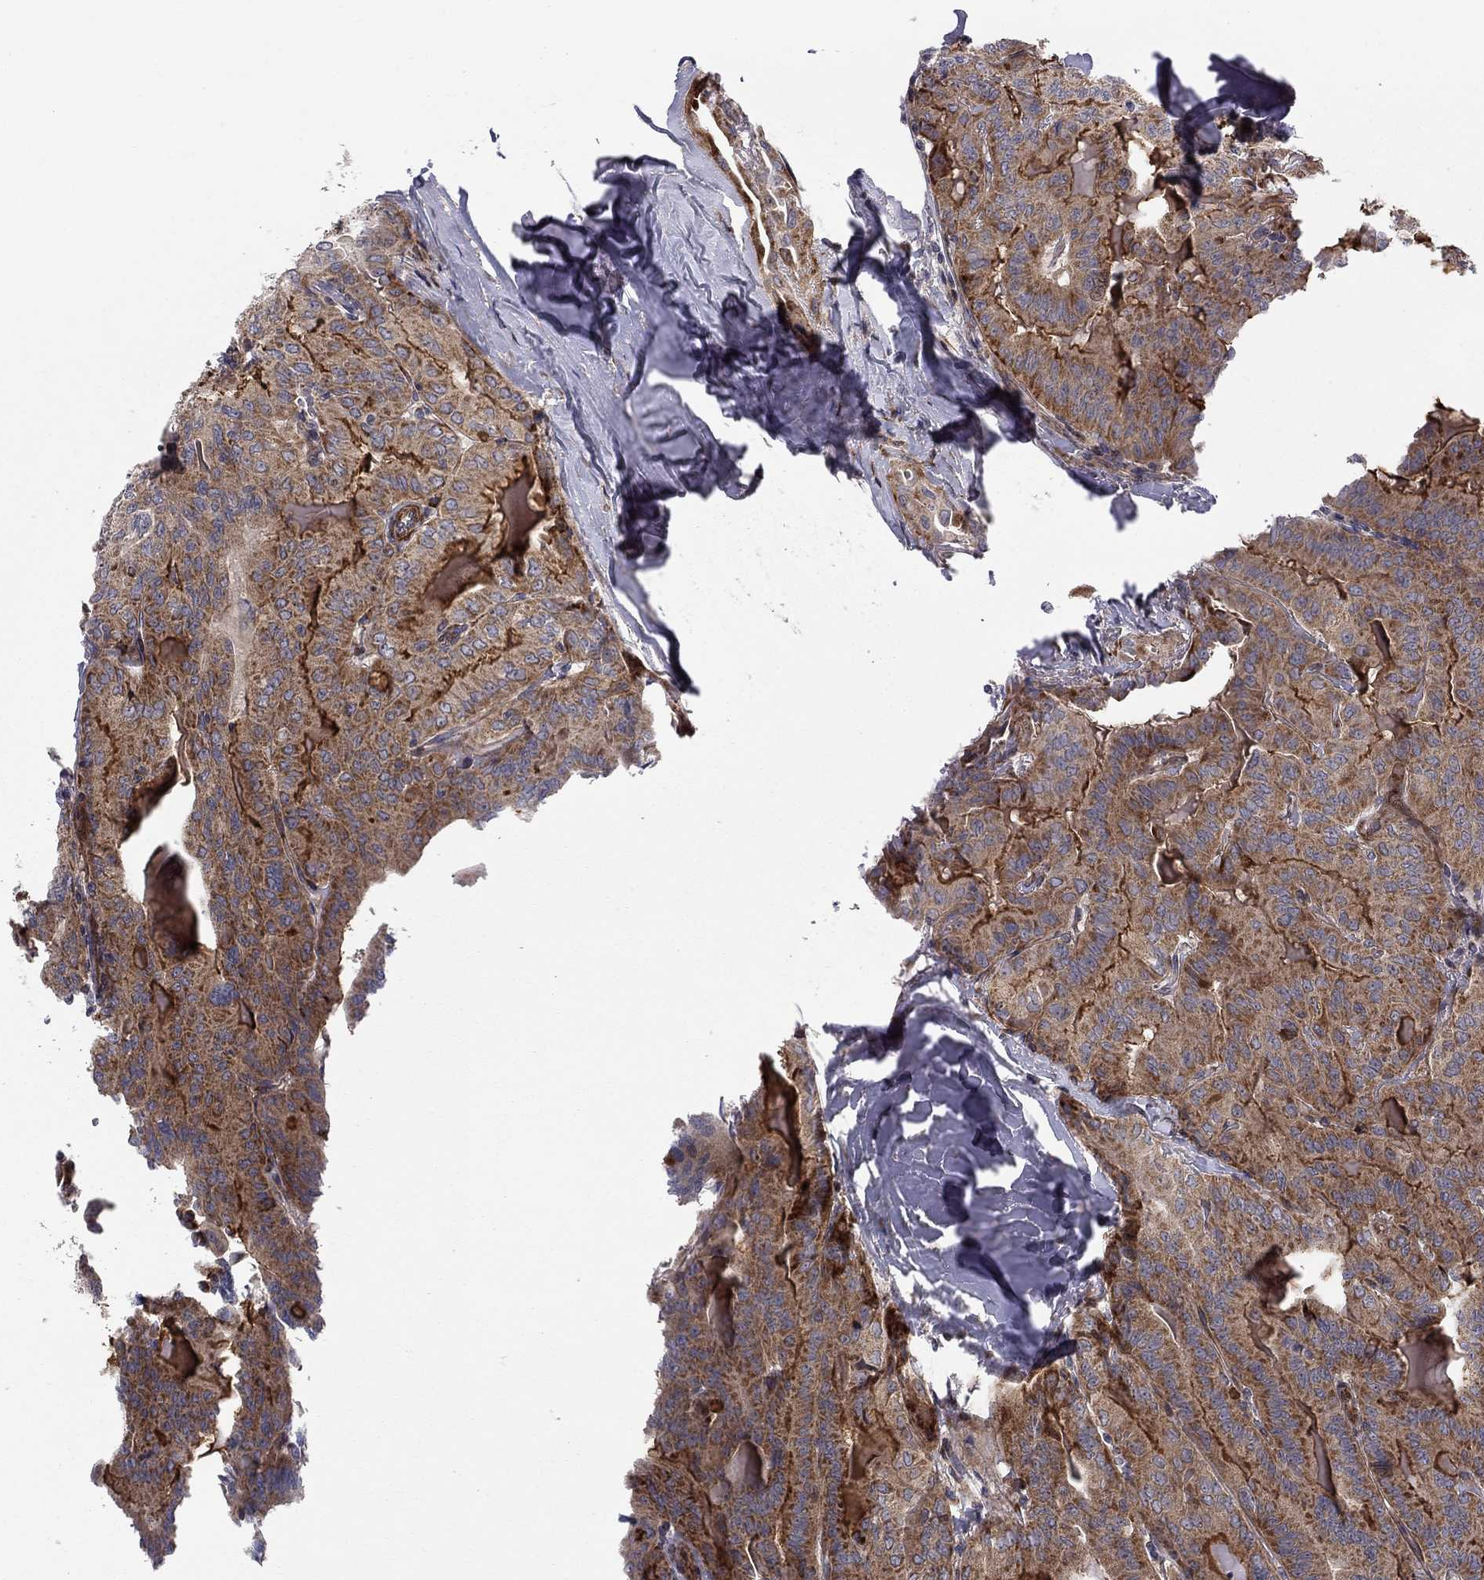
{"staining": {"intensity": "strong", "quantity": "25%-75%", "location": "cytoplasmic/membranous"}, "tissue": "thyroid cancer", "cell_type": "Tumor cells", "image_type": "cancer", "snomed": [{"axis": "morphology", "description": "Papillary adenocarcinoma, NOS"}, {"axis": "topography", "description": "Thyroid gland"}], "caption": "Immunohistochemistry (IHC) (DAB) staining of human thyroid cancer (papillary adenocarcinoma) reveals strong cytoplasmic/membranous protein expression in approximately 25%-75% of tumor cells. (brown staining indicates protein expression, while blue staining denotes nuclei).", "gene": "MIOS", "patient": {"sex": "female", "age": 68}}